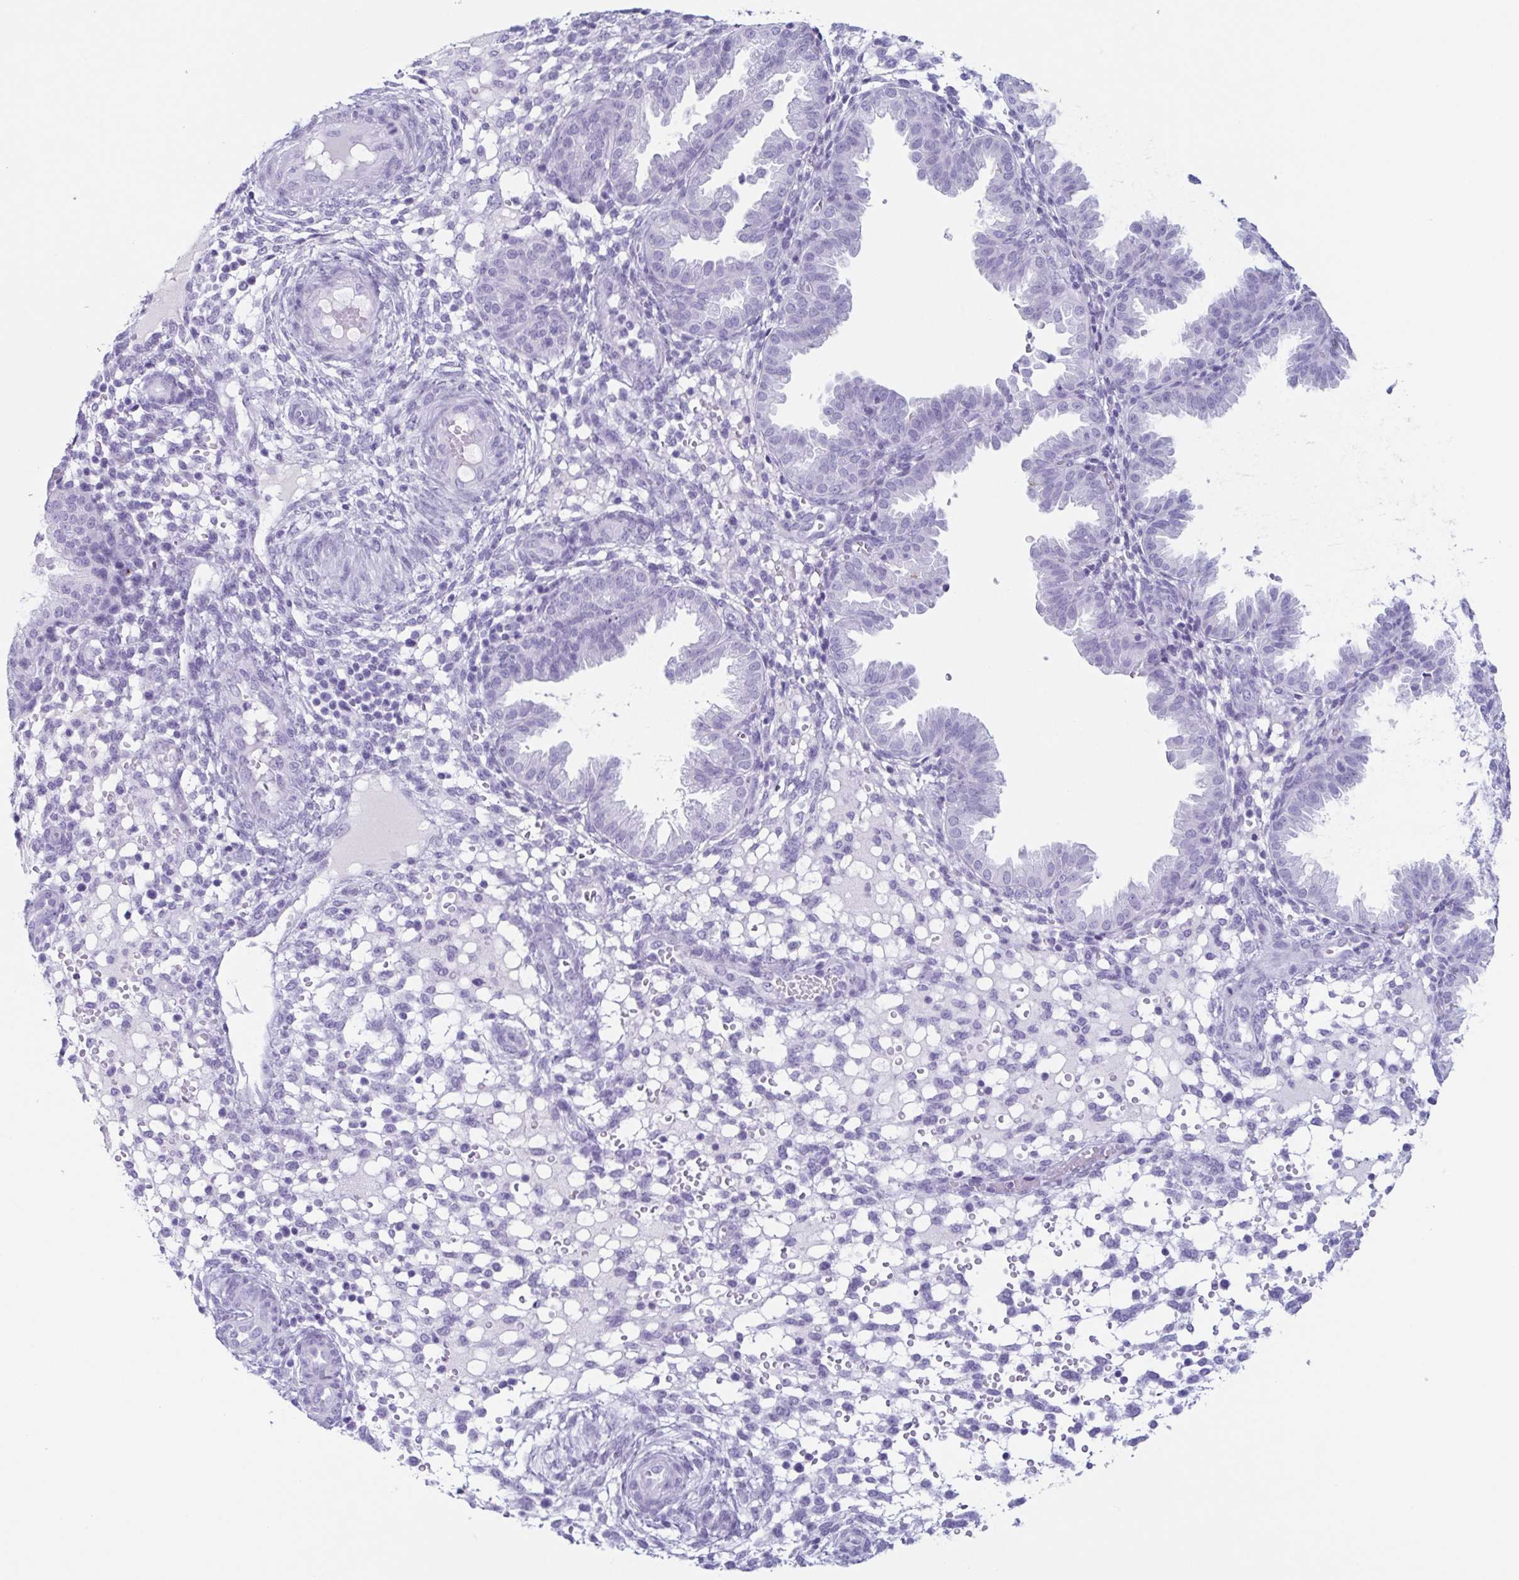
{"staining": {"intensity": "negative", "quantity": "none", "location": "none"}, "tissue": "endometrium", "cell_type": "Cells in endometrial stroma", "image_type": "normal", "snomed": [{"axis": "morphology", "description": "Normal tissue, NOS"}, {"axis": "topography", "description": "Endometrium"}], "caption": "The micrograph reveals no staining of cells in endometrial stroma in unremarkable endometrium.", "gene": "ENKUR", "patient": {"sex": "female", "age": 33}}